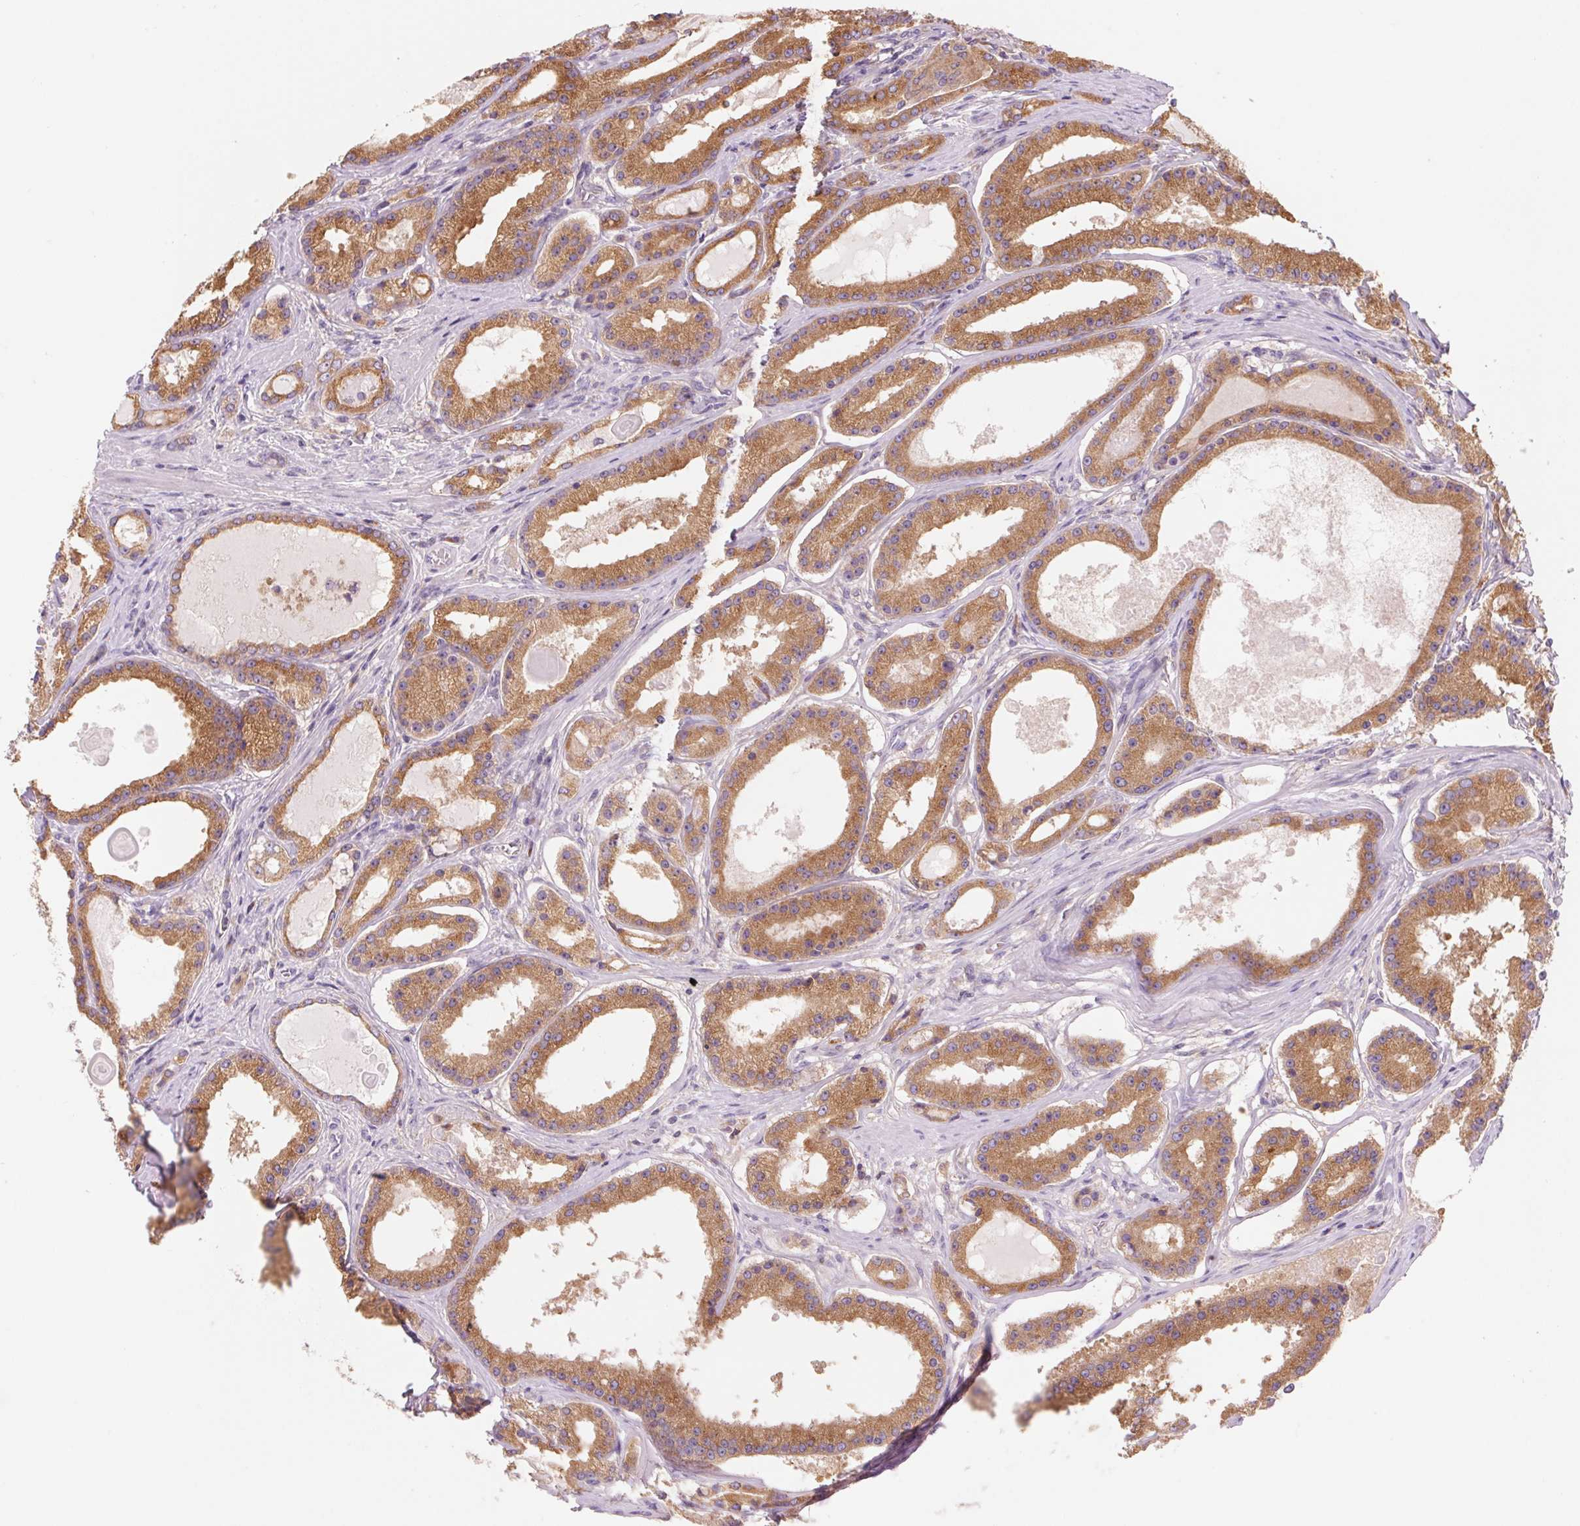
{"staining": {"intensity": "moderate", "quantity": ">75%", "location": "cytoplasmic/membranous"}, "tissue": "prostate cancer", "cell_type": "Tumor cells", "image_type": "cancer", "snomed": [{"axis": "morphology", "description": "Adenocarcinoma, Low grade"}, {"axis": "topography", "description": "Prostate"}], "caption": "Tumor cells show medium levels of moderate cytoplasmic/membranous staining in about >75% of cells in prostate cancer (adenocarcinoma (low-grade)).", "gene": "RAB1A", "patient": {"sex": "male", "age": 57}}